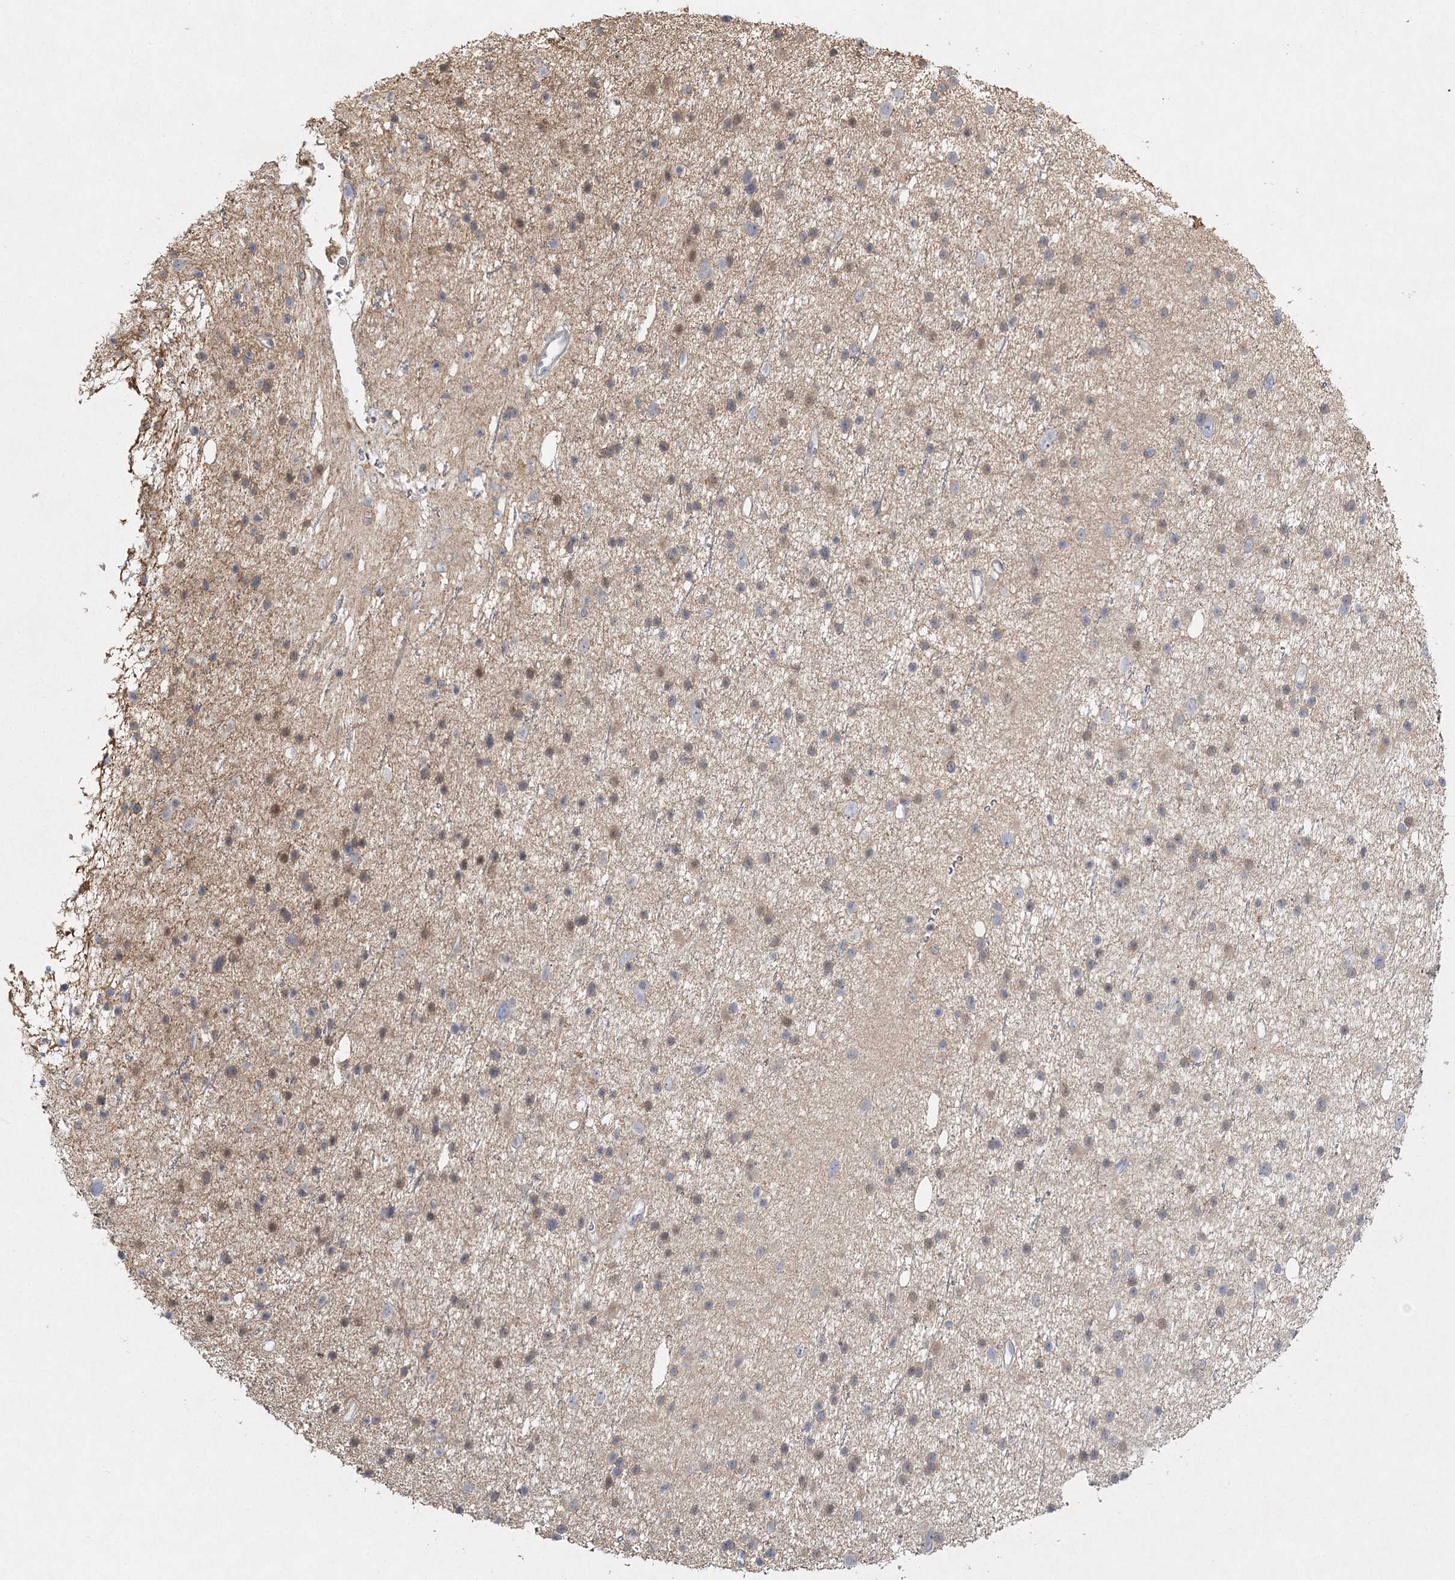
{"staining": {"intensity": "weak", "quantity": "25%-75%", "location": "cytoplasmic/membranous"}, "tissue": "glioma", "cell_type": "Tumor cells", "image_type": "cancer", "snomed": [{"axis": "morphology", "description": "Glioma, malignant, Low grade"}, {"axis": "topography", "description": "Cerebral cortex"}], "caption": "Immunohistochemistry histopathology image of neoplastic tissue: human glioma stained using immunohistochemistry (IHC) exhibits low levels of weak protein expression localized specifically in the cytoplasmic/membranous of tumor cells, appearing as a cytoplasmic/membranous brown color.", "gene": "MAT2B", "patient": {"sex": "female", "age": 39}}